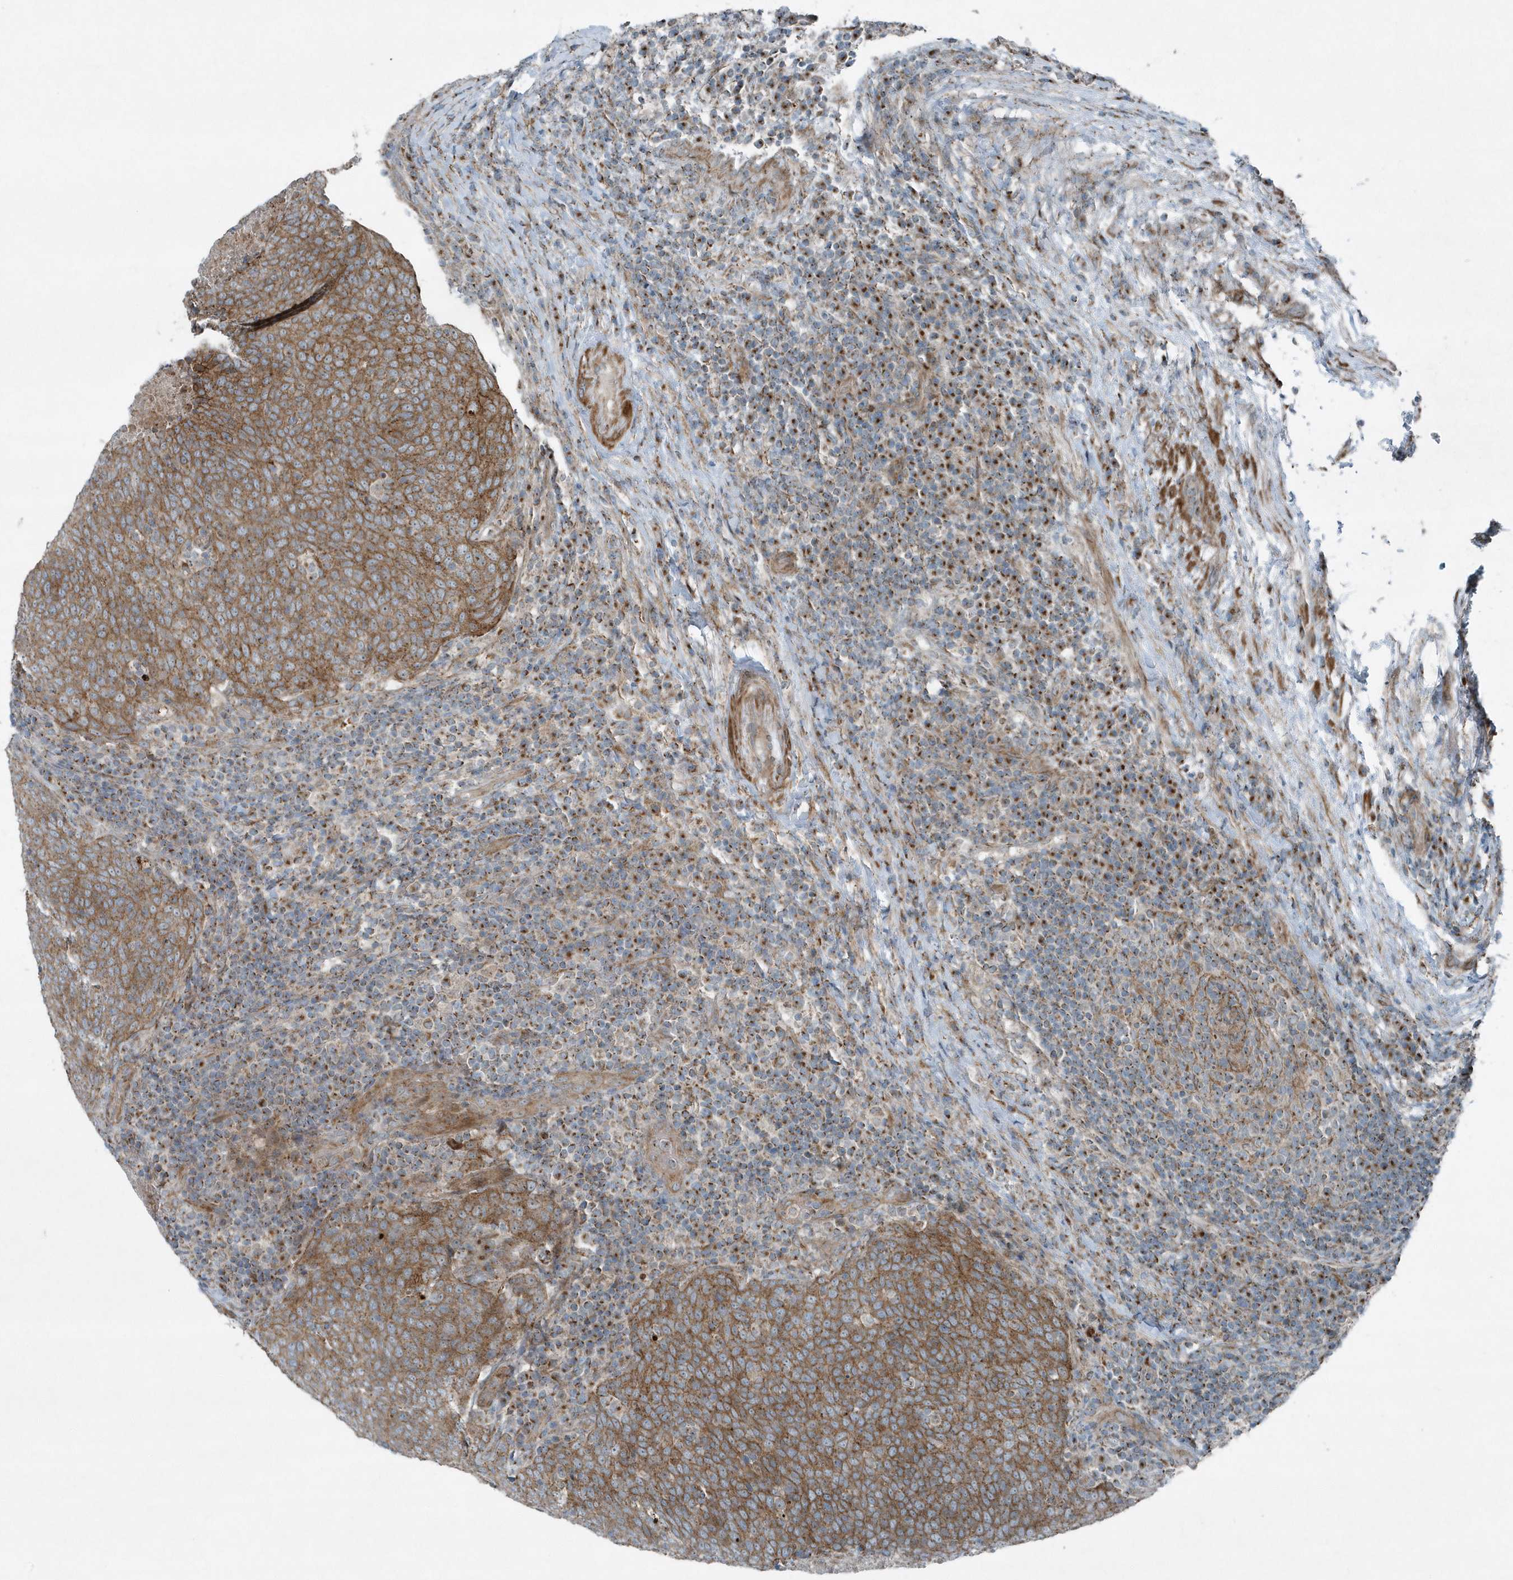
{"staining": {"intensity": "moderate", "quantity": ">75%", "location": "cytoplasmic/membranous"}, "tissue": "head and neck cancer", "cell_type": "Tumor cells", "image_type": "cancer", "snomed": [{"axis": "morphology", "description": "Squamous cell carcinoma, NOS"}, {"axis": "morphology", "description": "Squamous cell carcinoma, metastatic, NOS"}, {"axis": "topography", "description": "Lymph node"}, {"axis": "topography", "description": "Head-Neck"}], "caption": "Tumor cells show moderate cytoplasmic/membranous positivity in approximately >75% of cells in head and neck cancer (squamous cell carcinoma). (DAB (3,3'-diaminobenzidine) IHC, brown staining for protein, blue staining for nuclei).", "gene": "GCC2", "patient": {"sex": "male", "age": 62}}